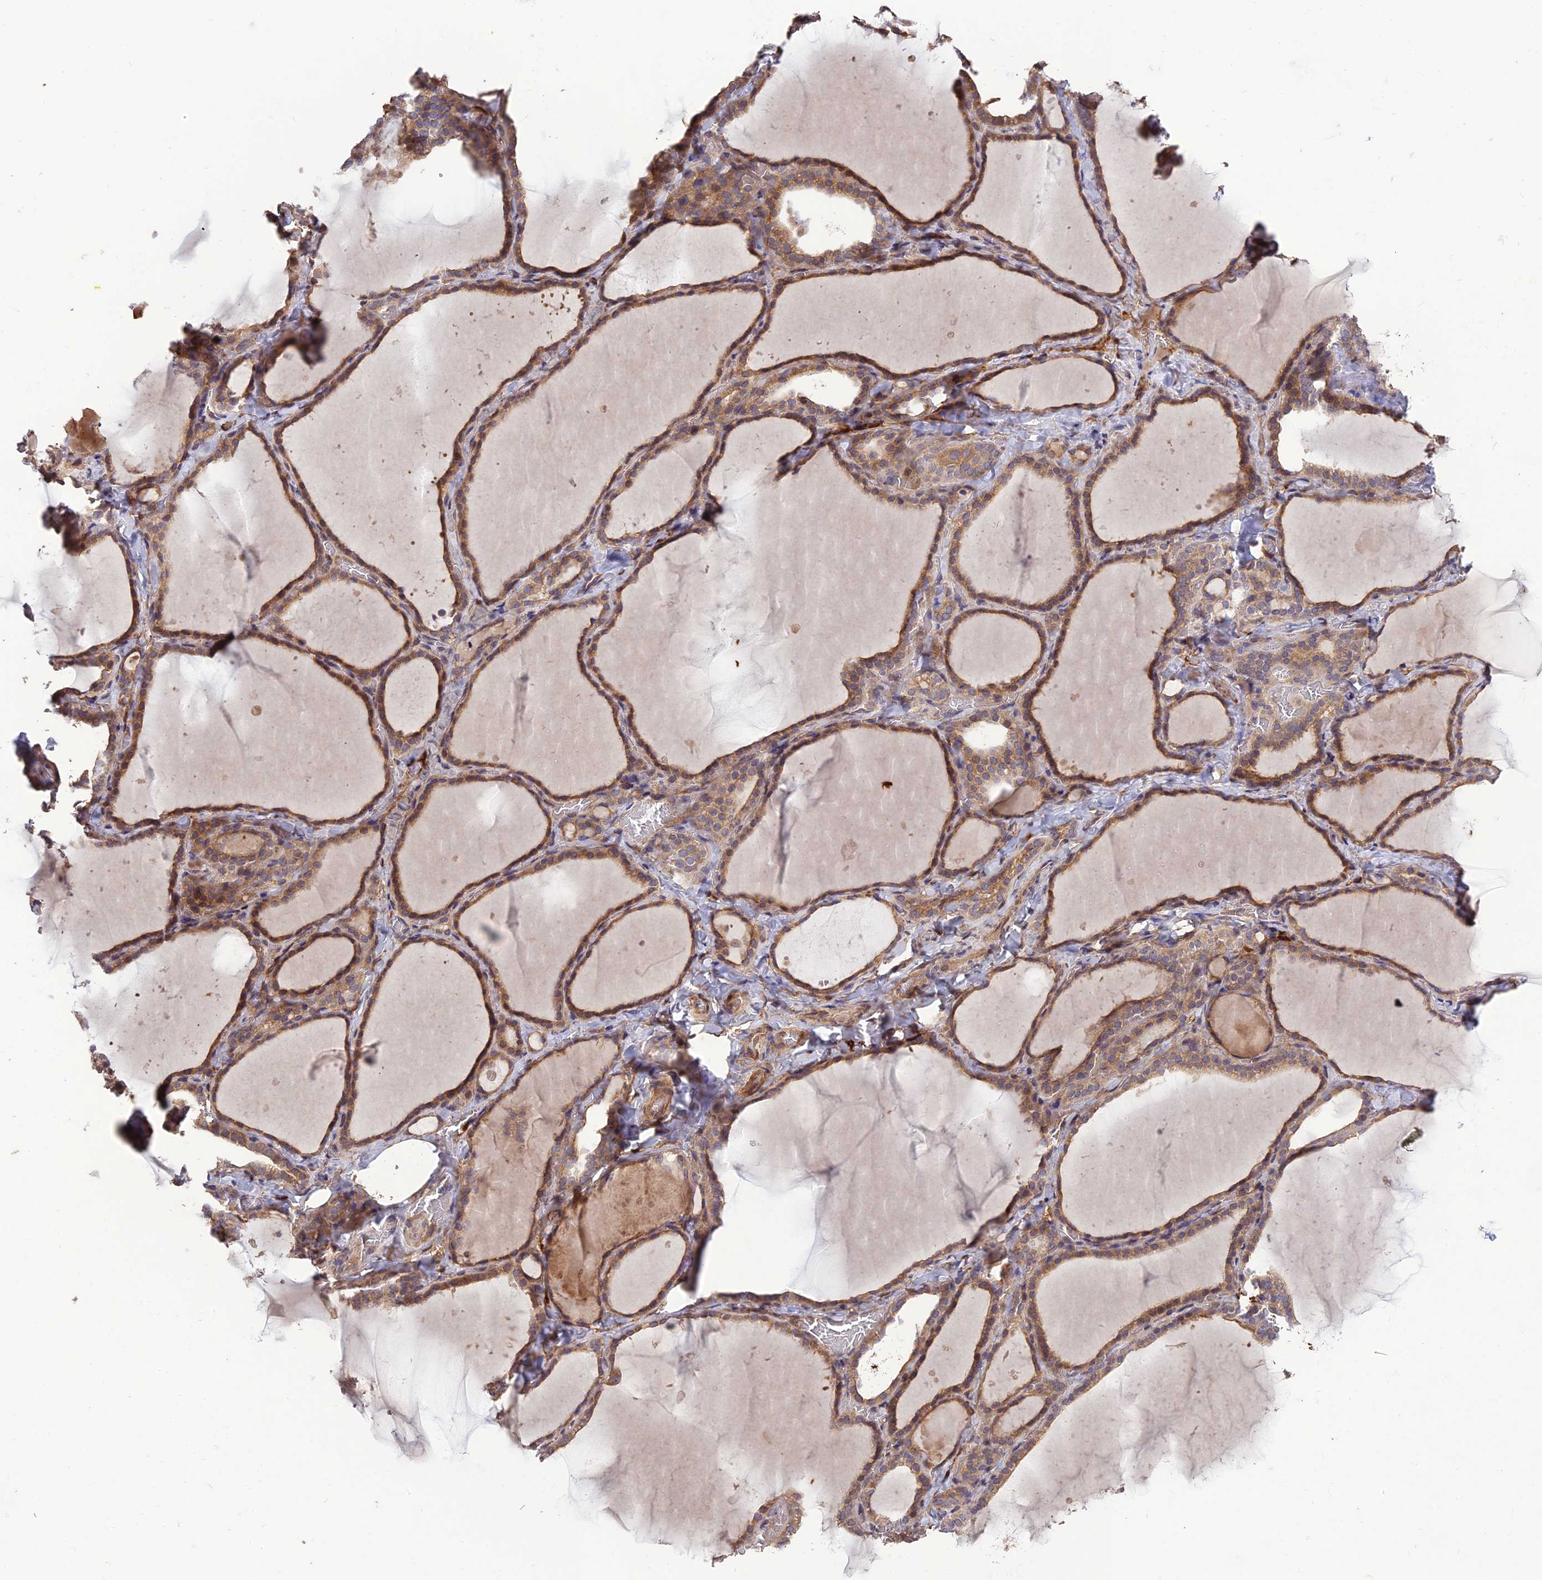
{"staining": {"intensity": "moderate", "quantity": ">75%", "location": "cytoplasmic/membranous"}, "tissue": "thyroid gland", "cell_type": "Glandular cells", "image_type": "normal", "snomed": [{"axis": "morphology", "description": "Normal tissue, NOS"}, {"axis": "topography", "description": "Thyroid gland"}], "caption": "A high-resolution micrograph shows IHC staining of unremarkable thyroid gland, which displays moderate cytoplasmic/membranous positivity in approximately >75% of glandular cells. The protein of interest is stained brown, and the nuclei are stained in blue (DAB IHC with brightfield microscopy, high magnification).", "gene": "CRTAP", "patient": {"sex": "female", "age": 22}}